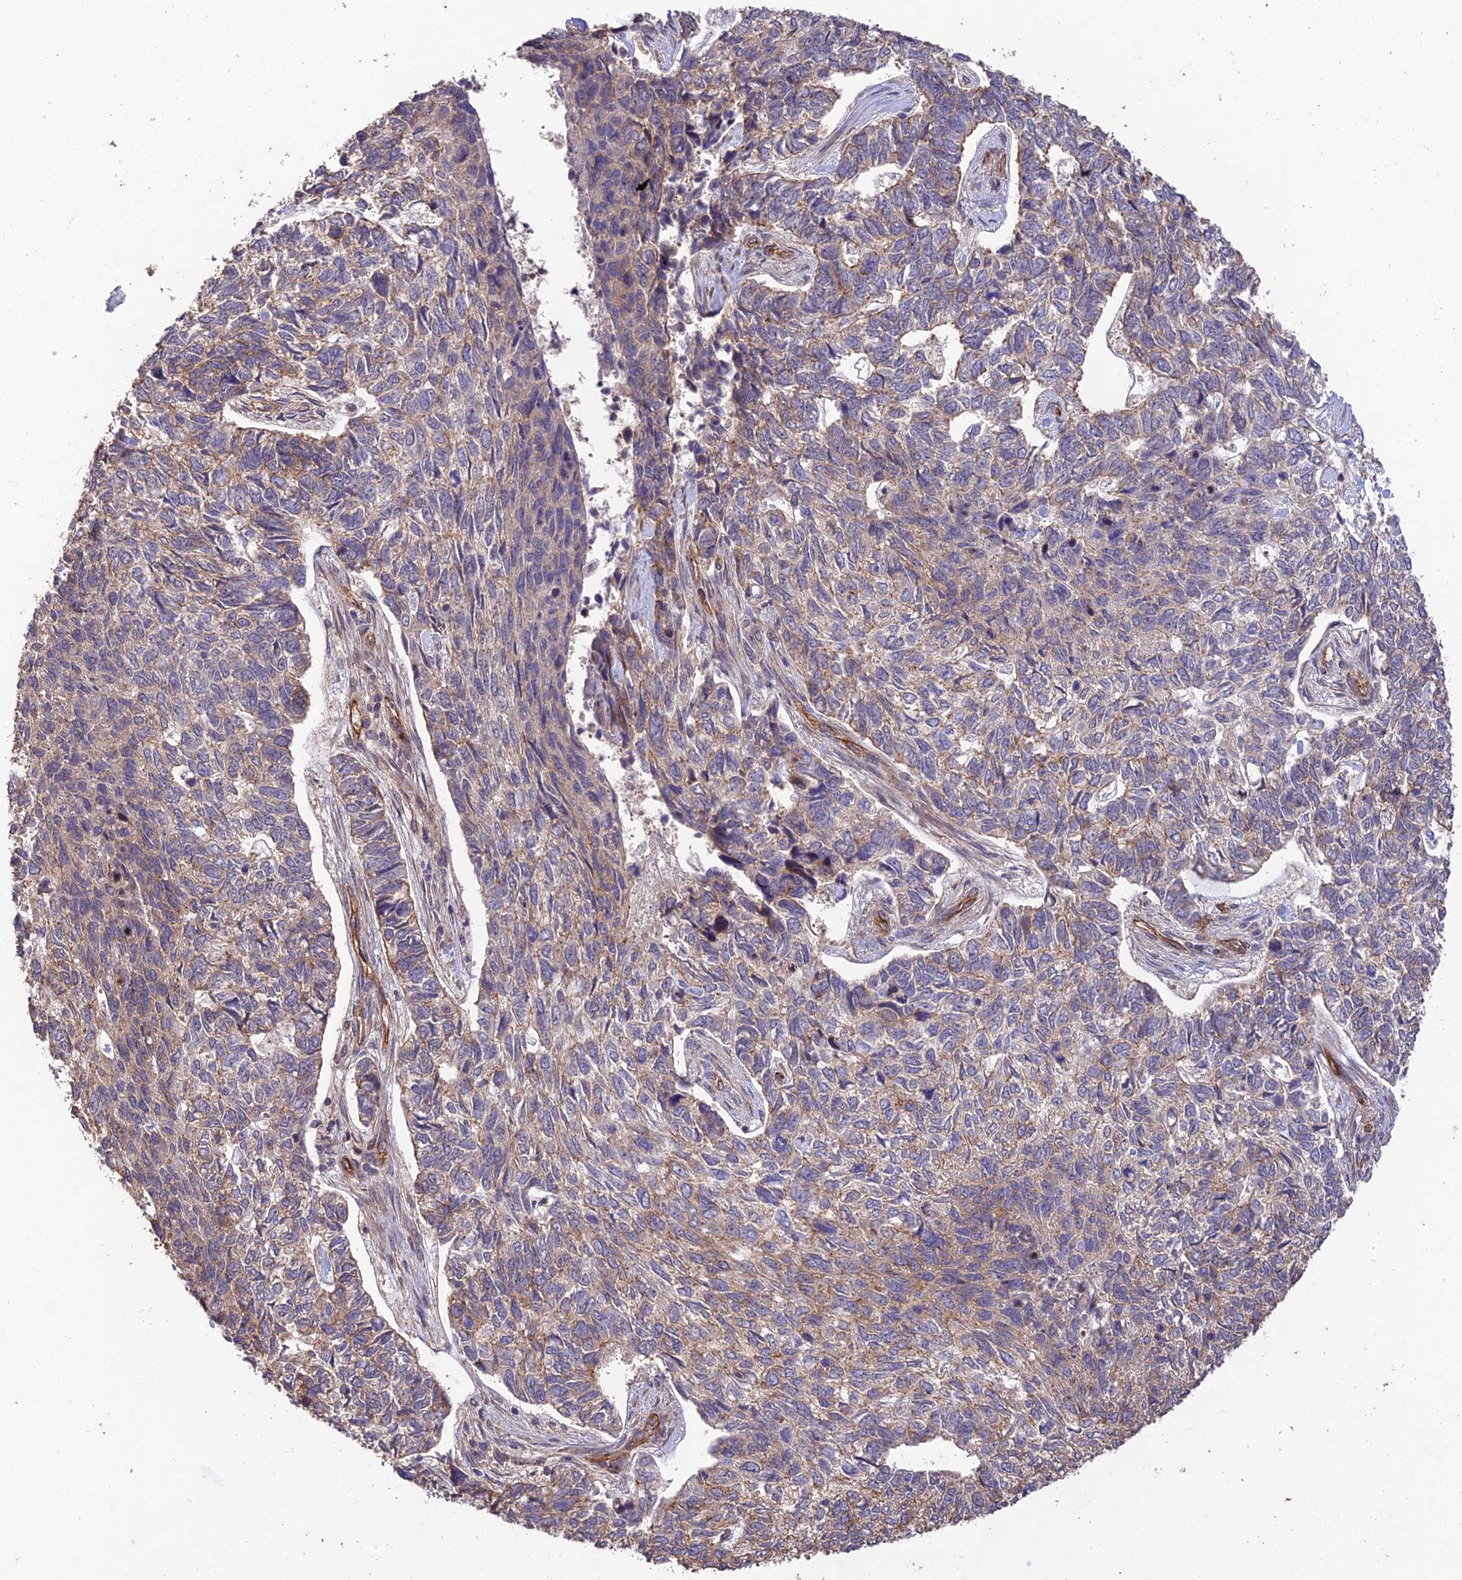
{"staining": {"intensity": "weak", "quantity": "25%-75%", "location": "cytoplasmic/membranous"}, "tissue": "skin cancer", "cell_type": "Tumor cells", "image_type": "cancer", "snomed": [{"axis": "morphology", "description": "Basal cell carcinoma"}, {"axis": "topography", "description": "Skin"}], "caption": "IHC image of neoplastic tissue: human basal cell carcinoma (skin) stained using immunohistochemistry (IHC) shows low levels of weak protein expression localized specifically in the cytoplasmic/membranous of tumor cells, appearing as a cytoplasmic/membranous brown color.", "gene": "HOMER2", "patient": {"sex": "female", "age": 65}}